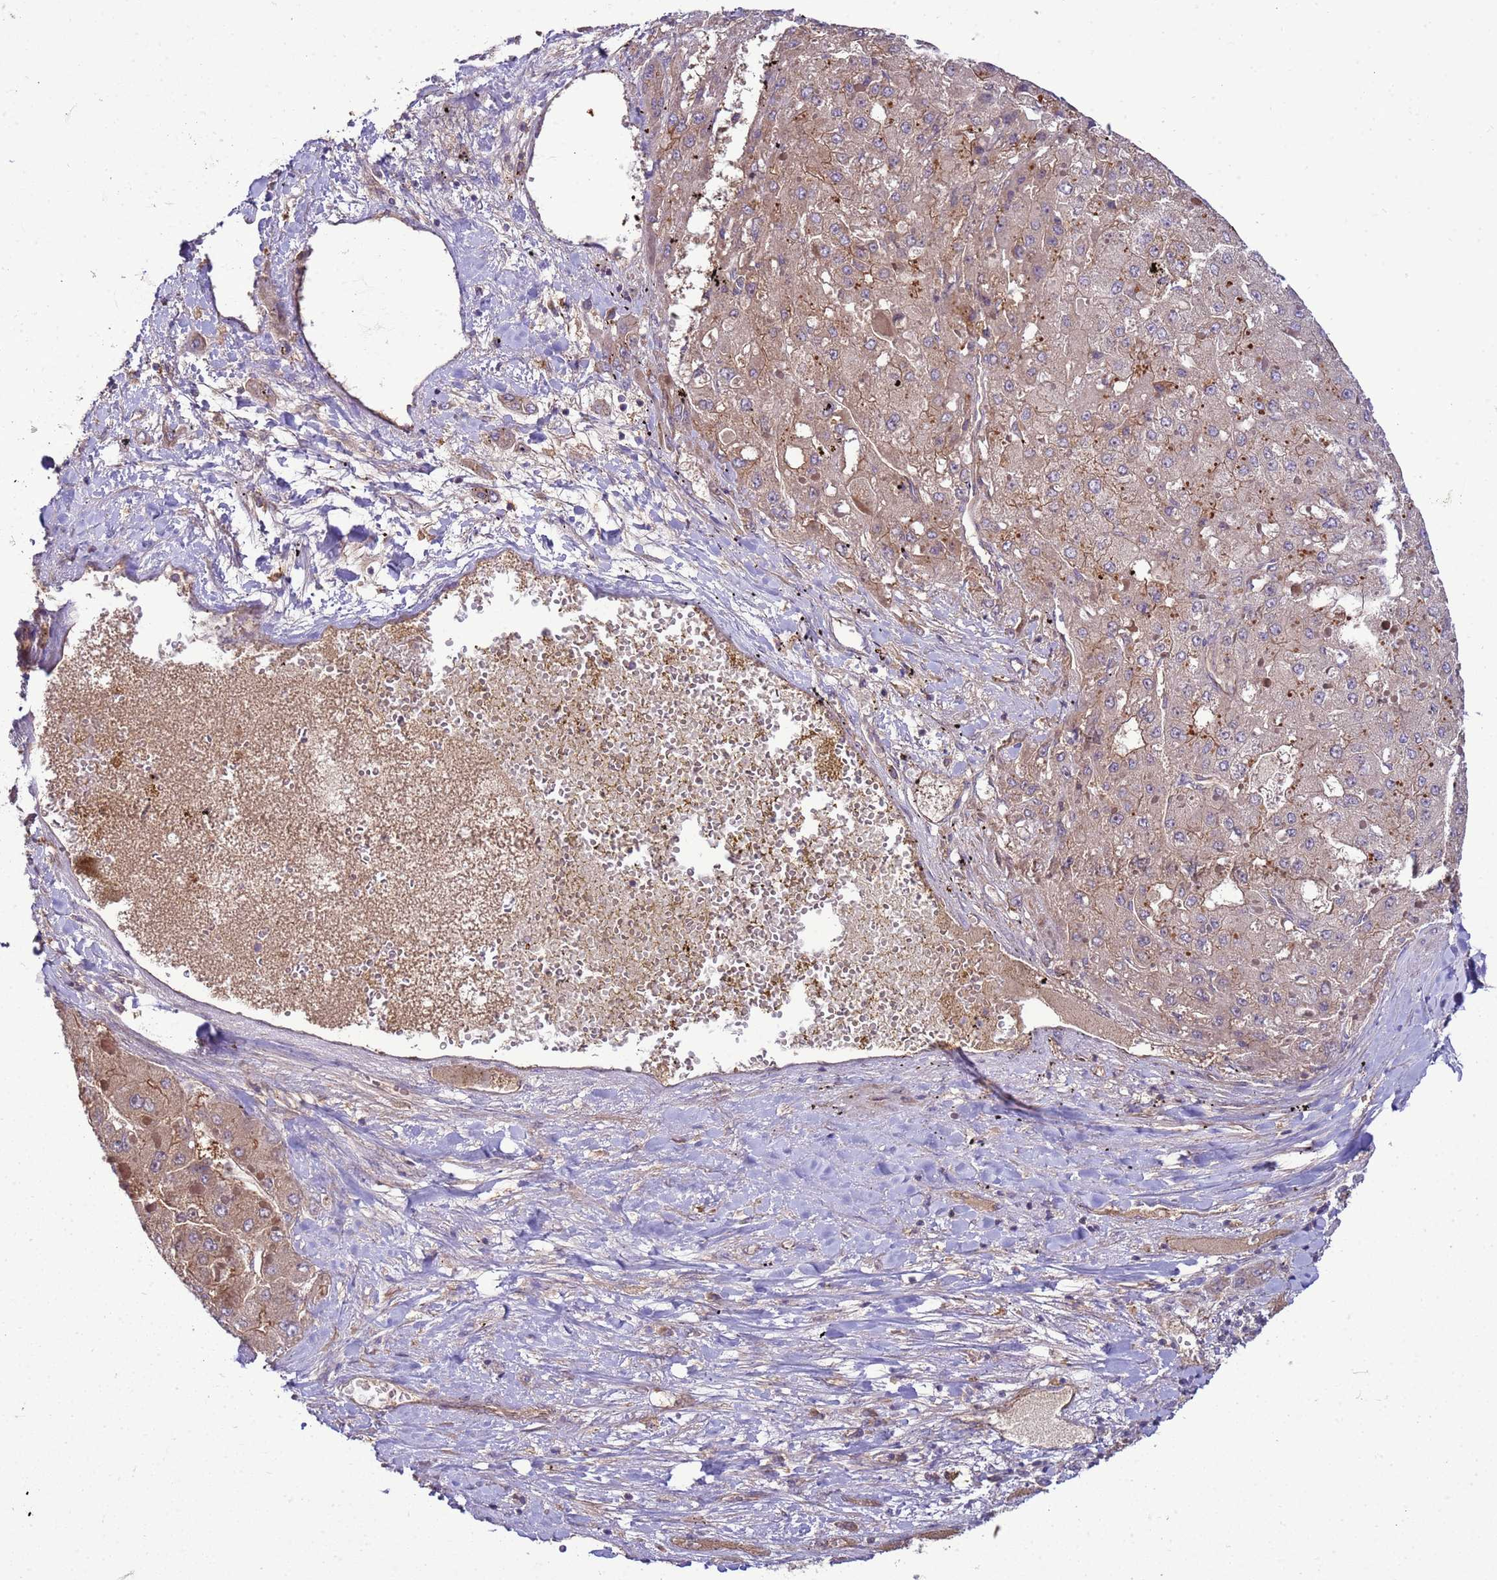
{"staining": {"intensity": "moderate", "quantity": "25%-75%", "location": "cytoplasmic/membranous"}, "tissue": "liver cancer", "cell_type": "Tumor cells", "image_type": "cancer", "snomed": [{"axis": "morphology", "description": "Carcinoma, Hepatocellular, NOS"}, {"axis": "topography", "description": "Liver"}], "caption": "IHC (DAB) staining of human hepatocellular carcinoma (liver) shows moderate cytoplasmic/membranous protein expression in approximately 25%-75% of tumor cells.", "gene": "SMCO3", "patient": {"sex": "female", "age": 73}}